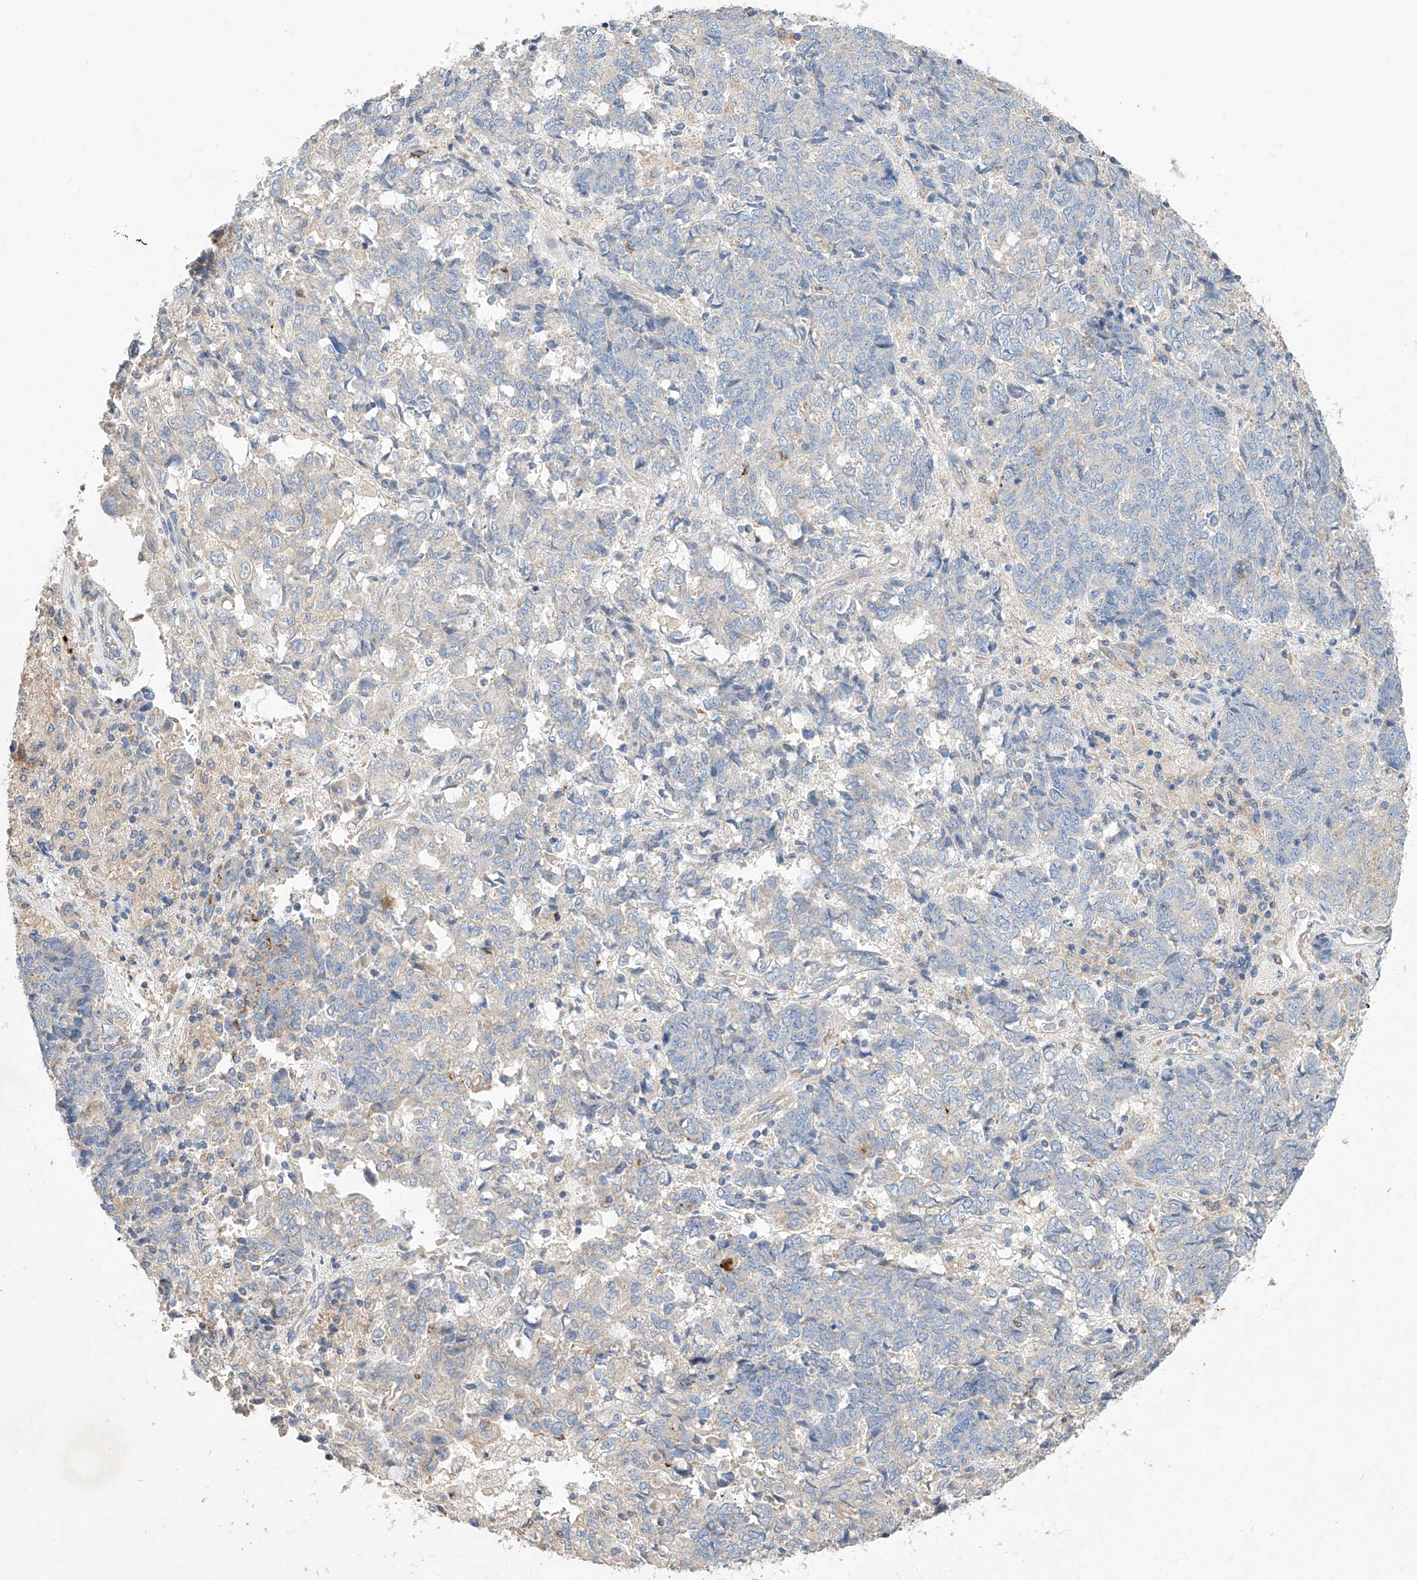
{"staining": {"intensity": "negative", "quantity": "none", "location": "none"}, "tissue": "endometrial cancer", "cell_type": "Tumor cells", "image_type": "cancer", "snomed": [{"axis": "morphology", "description": "Adenocarcinoma, NOS"}, {"axis": "topography", "description": "Endometrium"}], "caption": "There is no significant positivity in tumor cells of adenocarcinoma (endometrial).", "gene": "AMD1", "patient": {"sex": "female", "age": 80}}